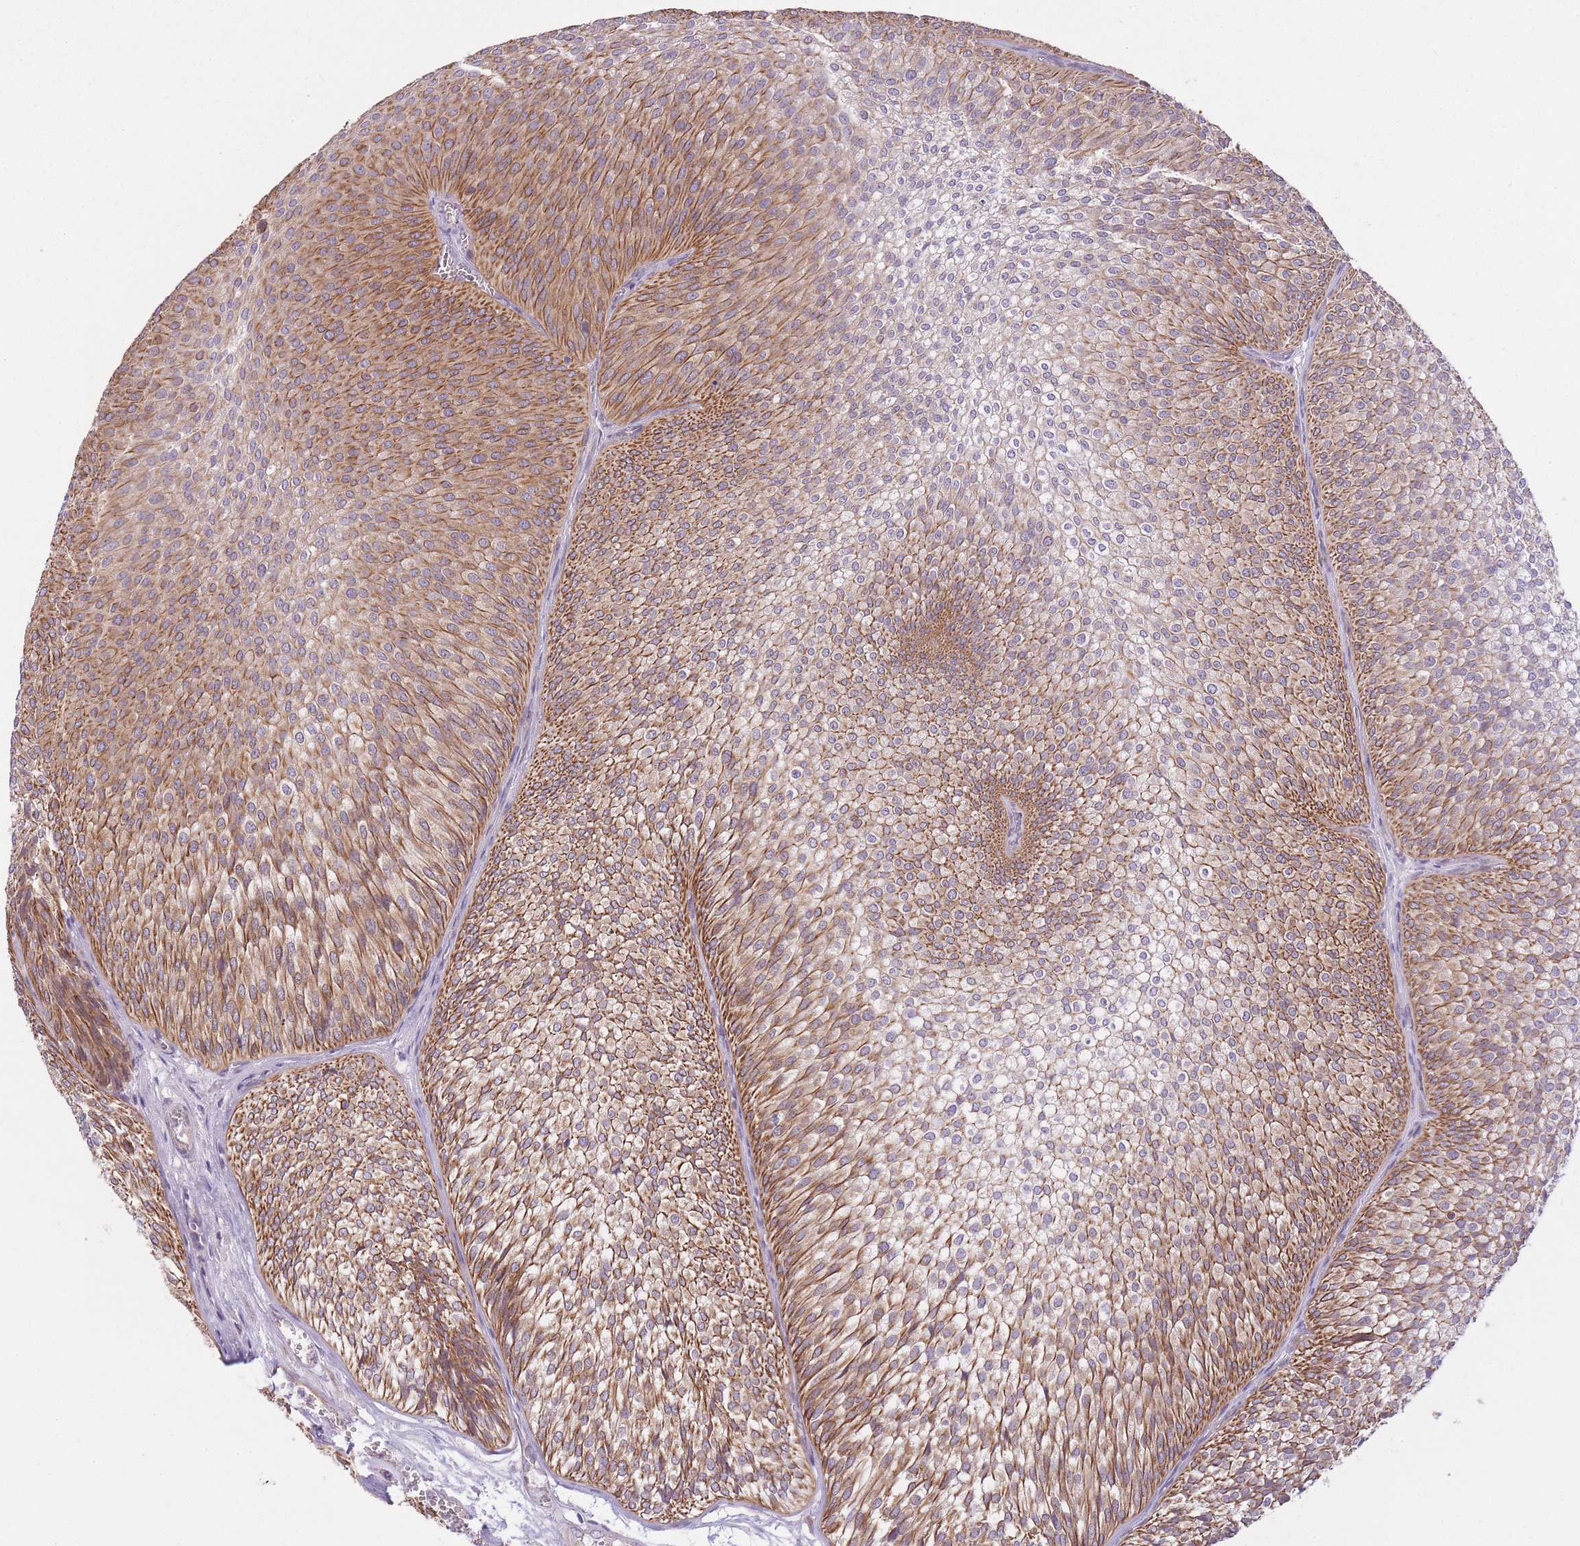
{"staining": {"intensity": "moderate", "quantity": ">75%", "location": "cytoplasmic/membranous"}, "tissue": "urothelial cancer", "cell_type": "Tumor cells", "image_type": "cancer", "snomed": [{"axis": "morphology", "description": "Urothelial carcinoma, Low grade"}, {"axis": "topography", "description": "Urinary bladder"}], "caption": "Protein staining shows moderate cytoplasmic/membranous expression in about >75% of tumor cells in urothelial cancer.", "gene": "REV1", "patient": {"sex": "male", "age": 91}}